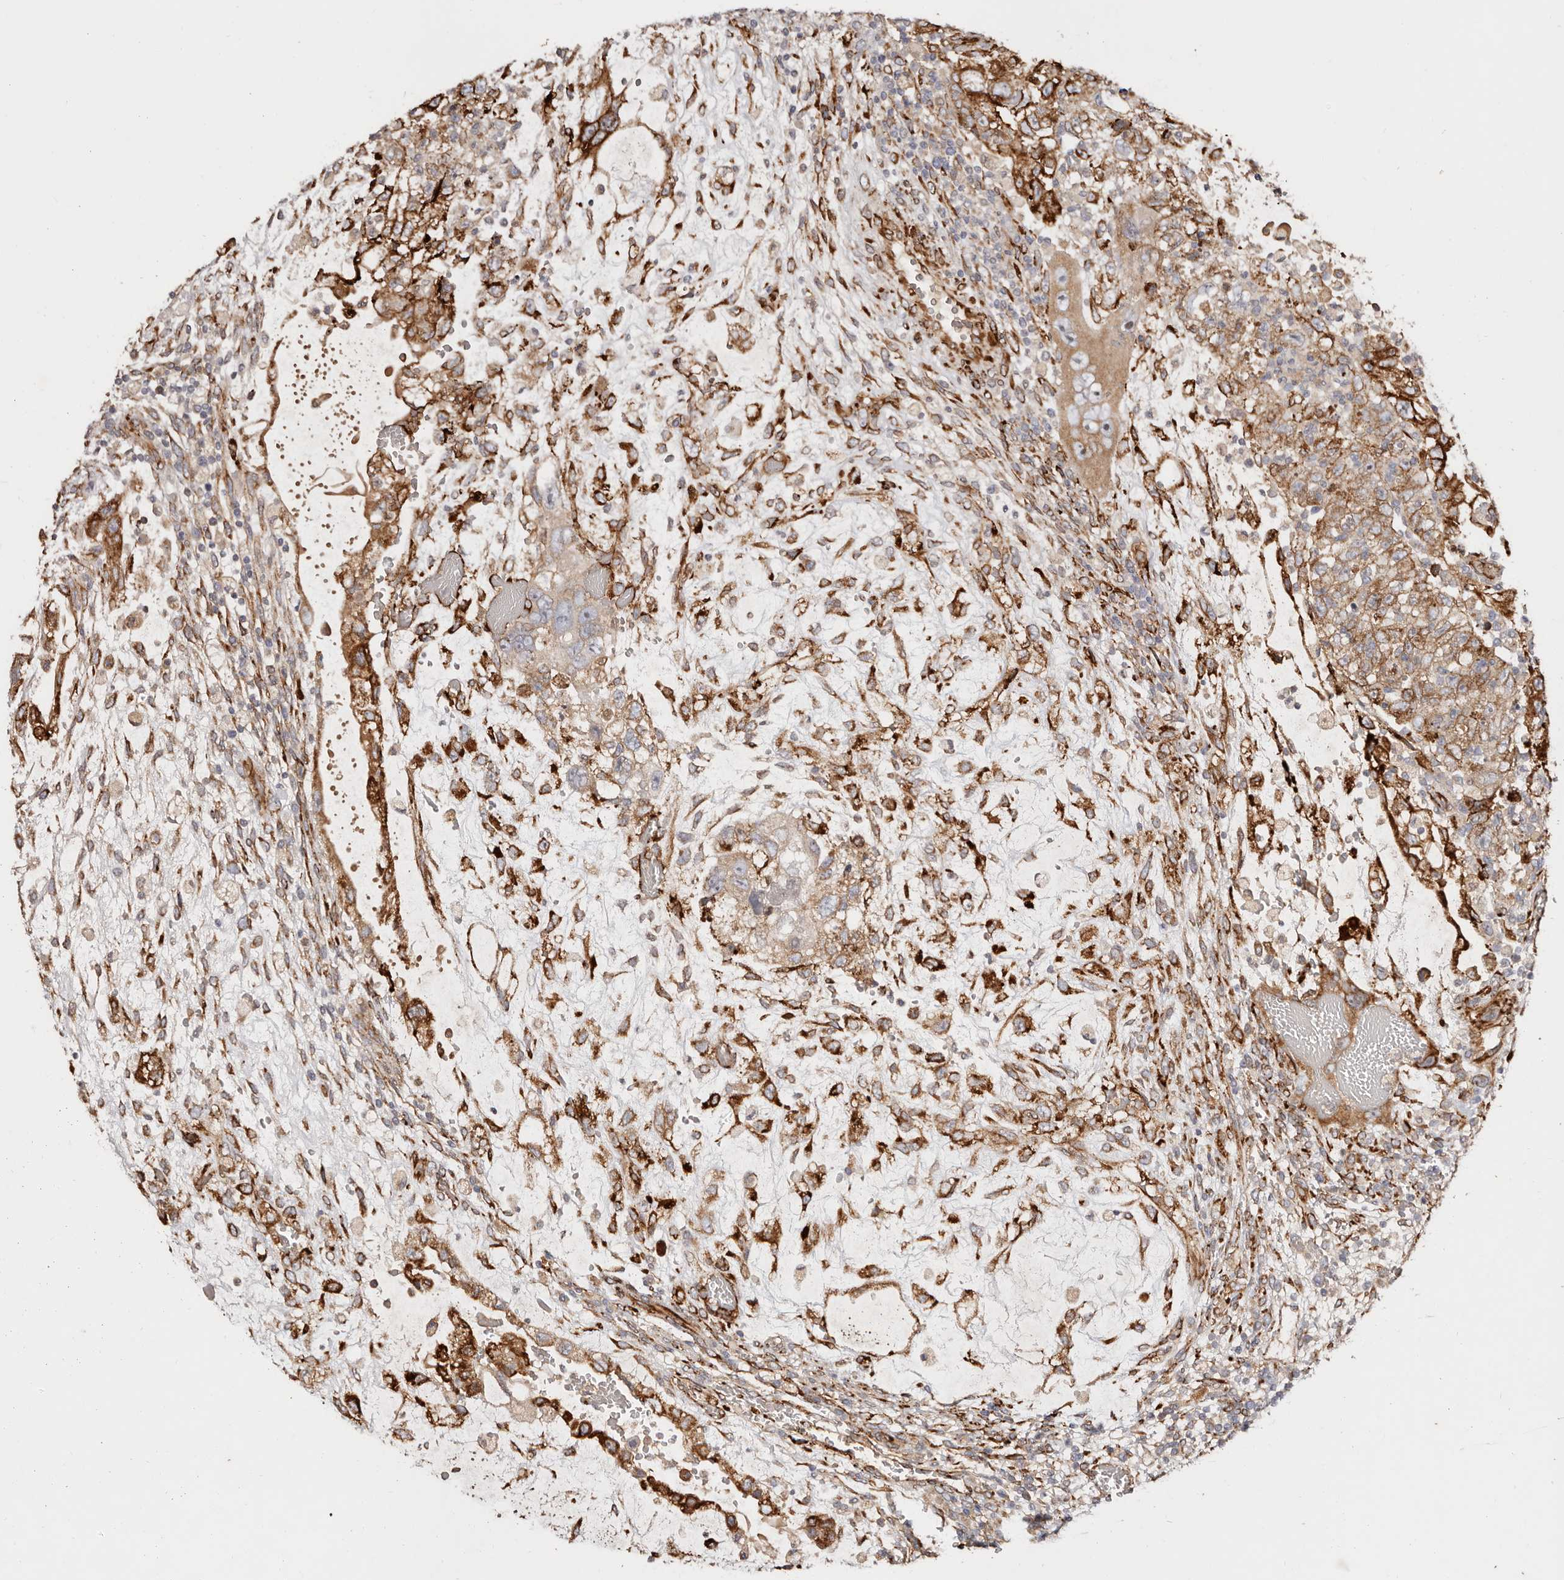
{"staining": {"intensity": "moderate", "quantity": ">75%", "location": "cytoplasmic/membranous"}, "tissue": "testis cancer", "cell_type": "Tumor cells", "image_type": "cancer", "snomed": [{"axis": "morphology", "description": "Carcinoma, Embryonal, NOS"}, {"axis": "topography", "description": "Testis"}], "caption": "IHC staining of testis cancer (embryonal carcinoma), which demonstrates medium levels of moderate cytoplasmic/membranous positivity in about >75% of tumor cells indicating moderate cytoplasmic/membranous protein staining. The staining was performed using DAB (brown) for protein detection and nuclei were counterstained in hematoxylin (blue).", "gene": "SERPINH1", "patient": {"sex": "male", "age": 36}}